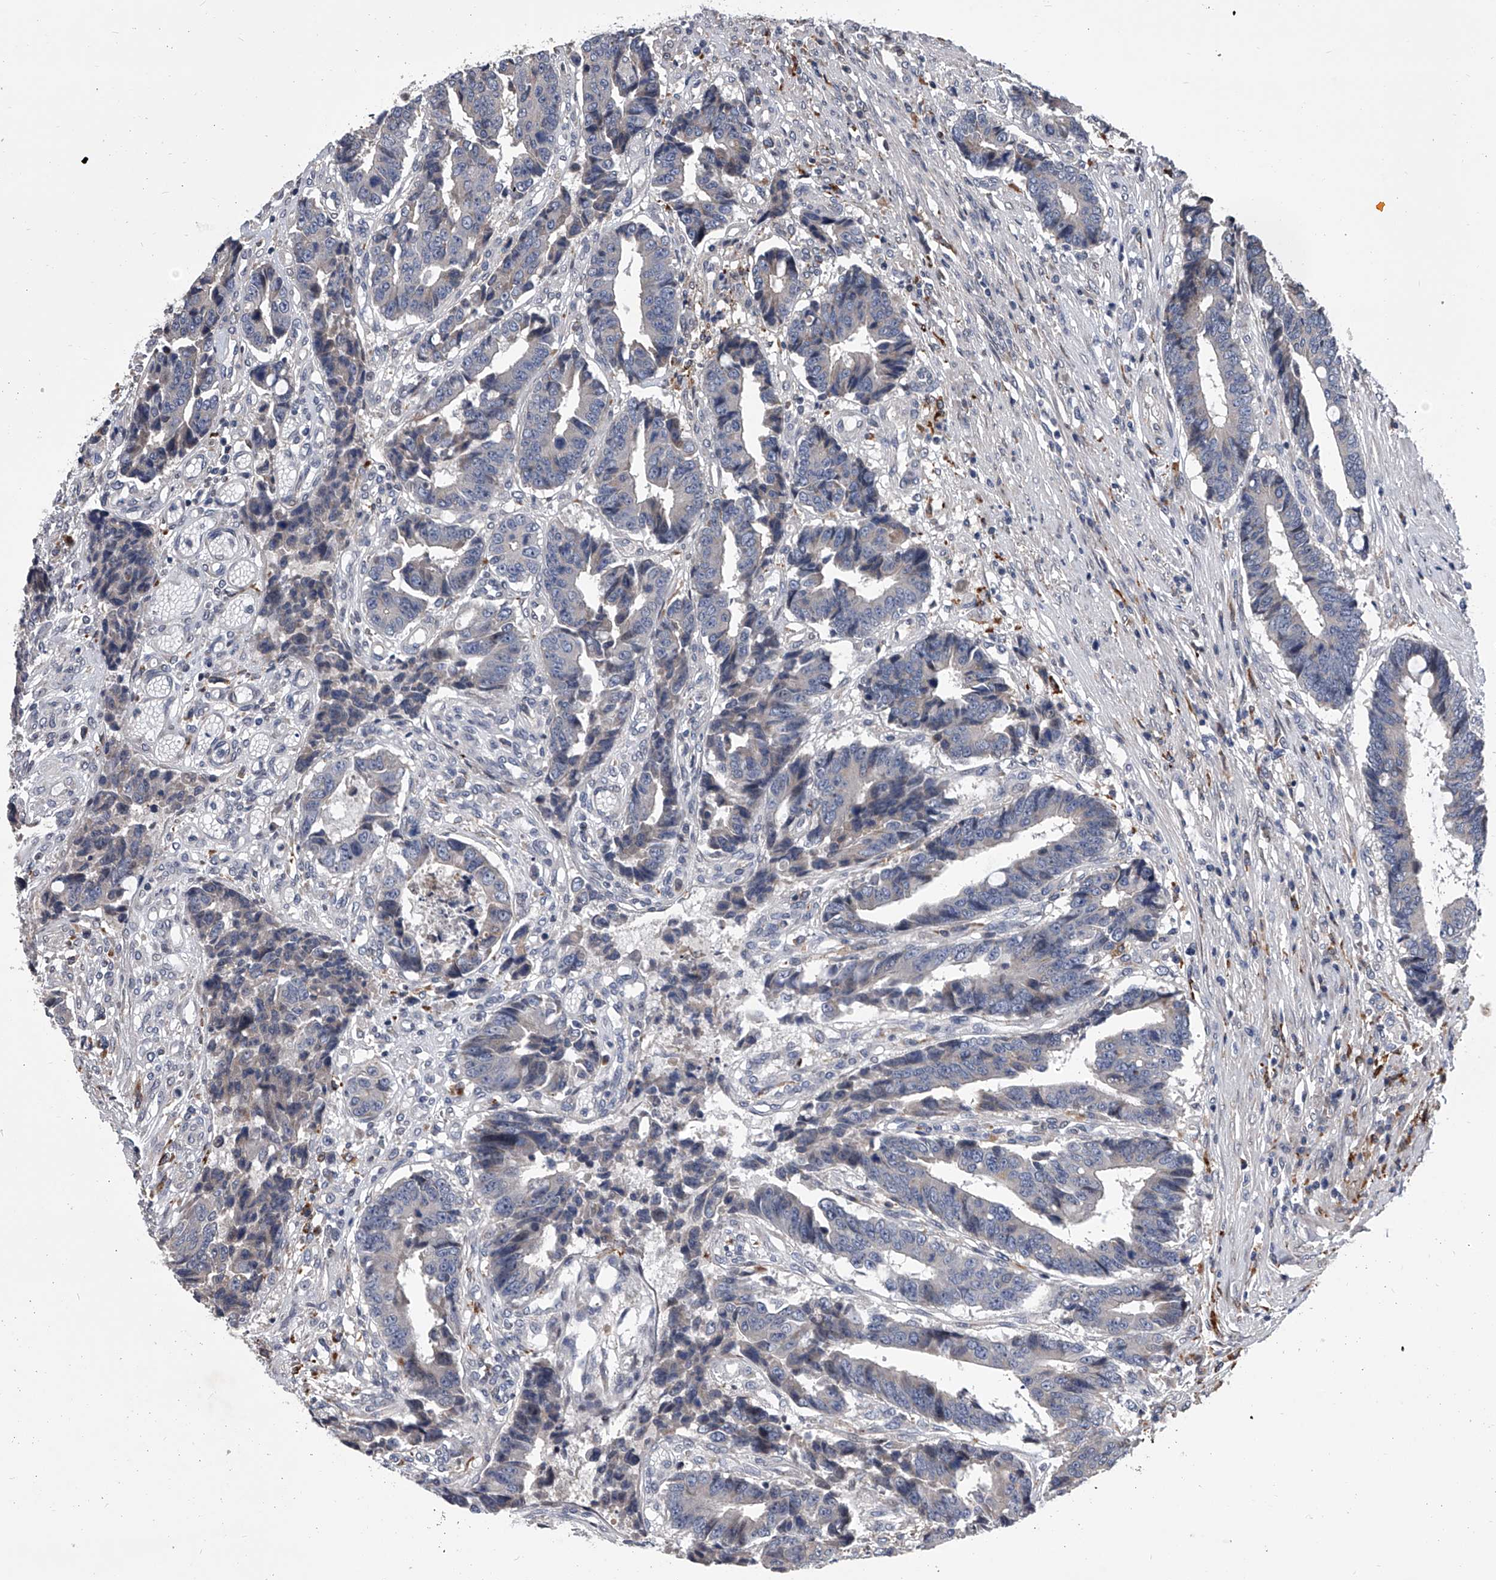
{"staining": {"intensity": "negative", "quantity": "none", "location": "none"}, "tissue": "colorectal cancer", "cell_type": "Tumor cells", "image_type": "cancer", "snomed": [{"axis": "morphology", "description": "Adenocarcinoma, NOS"}, {"axis": "topography", "description": "Rectum"}], "caption": "An immunohistochemistry (IHC) image of colorectal adenocarcinoma is shown. There is no staining in tumor cells of colorectal adenocarcinoma.", "gene": "TRIM8", "patient": {"sex": "male", "age": 84}}